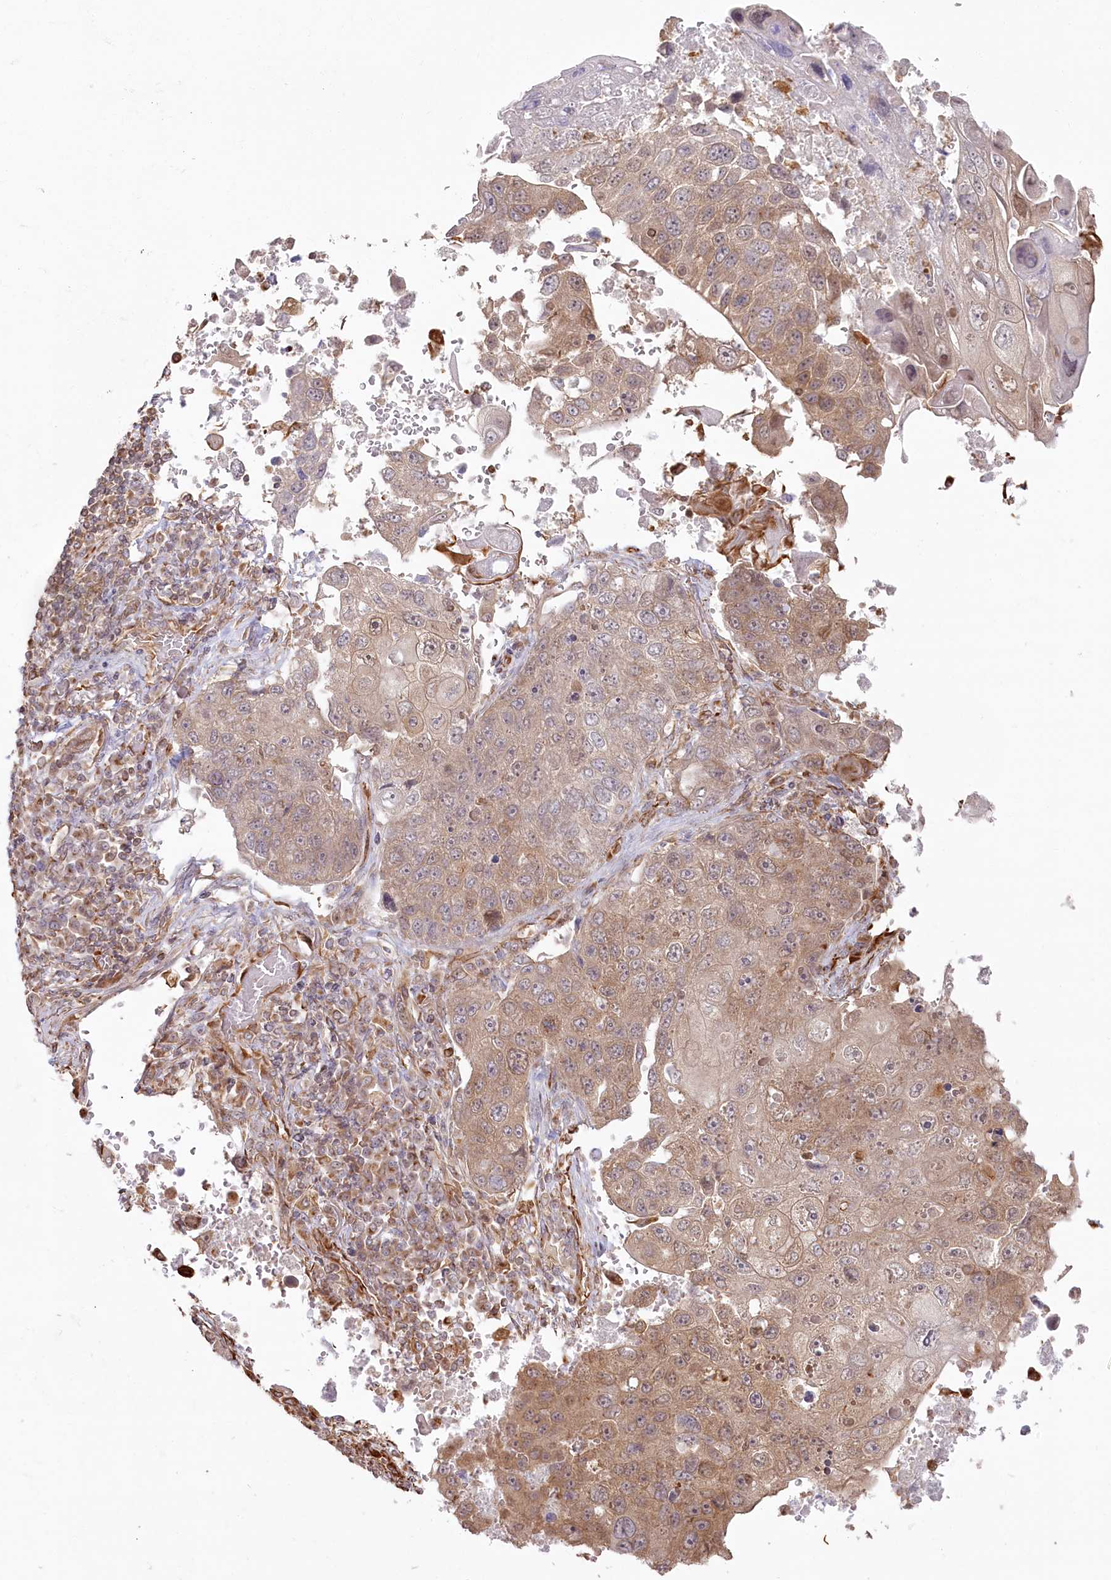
{"staining": {"intensity": "moderate", "quantity": ">75%", "location": "cytoplasmic/membranous"}, "tissue": "lung cancer", "cell_type": "Tumor cells", "image_type": "cancer", "snomed": [{"axis": "morphology", "description": "Squamous cell carcinoma, NOS"}, {"axis": "topography", "description": "Lung"}], "caption": "Immunohistochemistry histopathology image of neoplastic tissue: lung squamous cell carcinoma stained using IHC reveals medium levels of moderate protein expression localized specifically in the cytoplasmic/membranous of tumor cells, appearing as a cytoplasmic/membranous brown color.", "gene": "TTC1", "patient": {"sex": "male", "age": 61}}